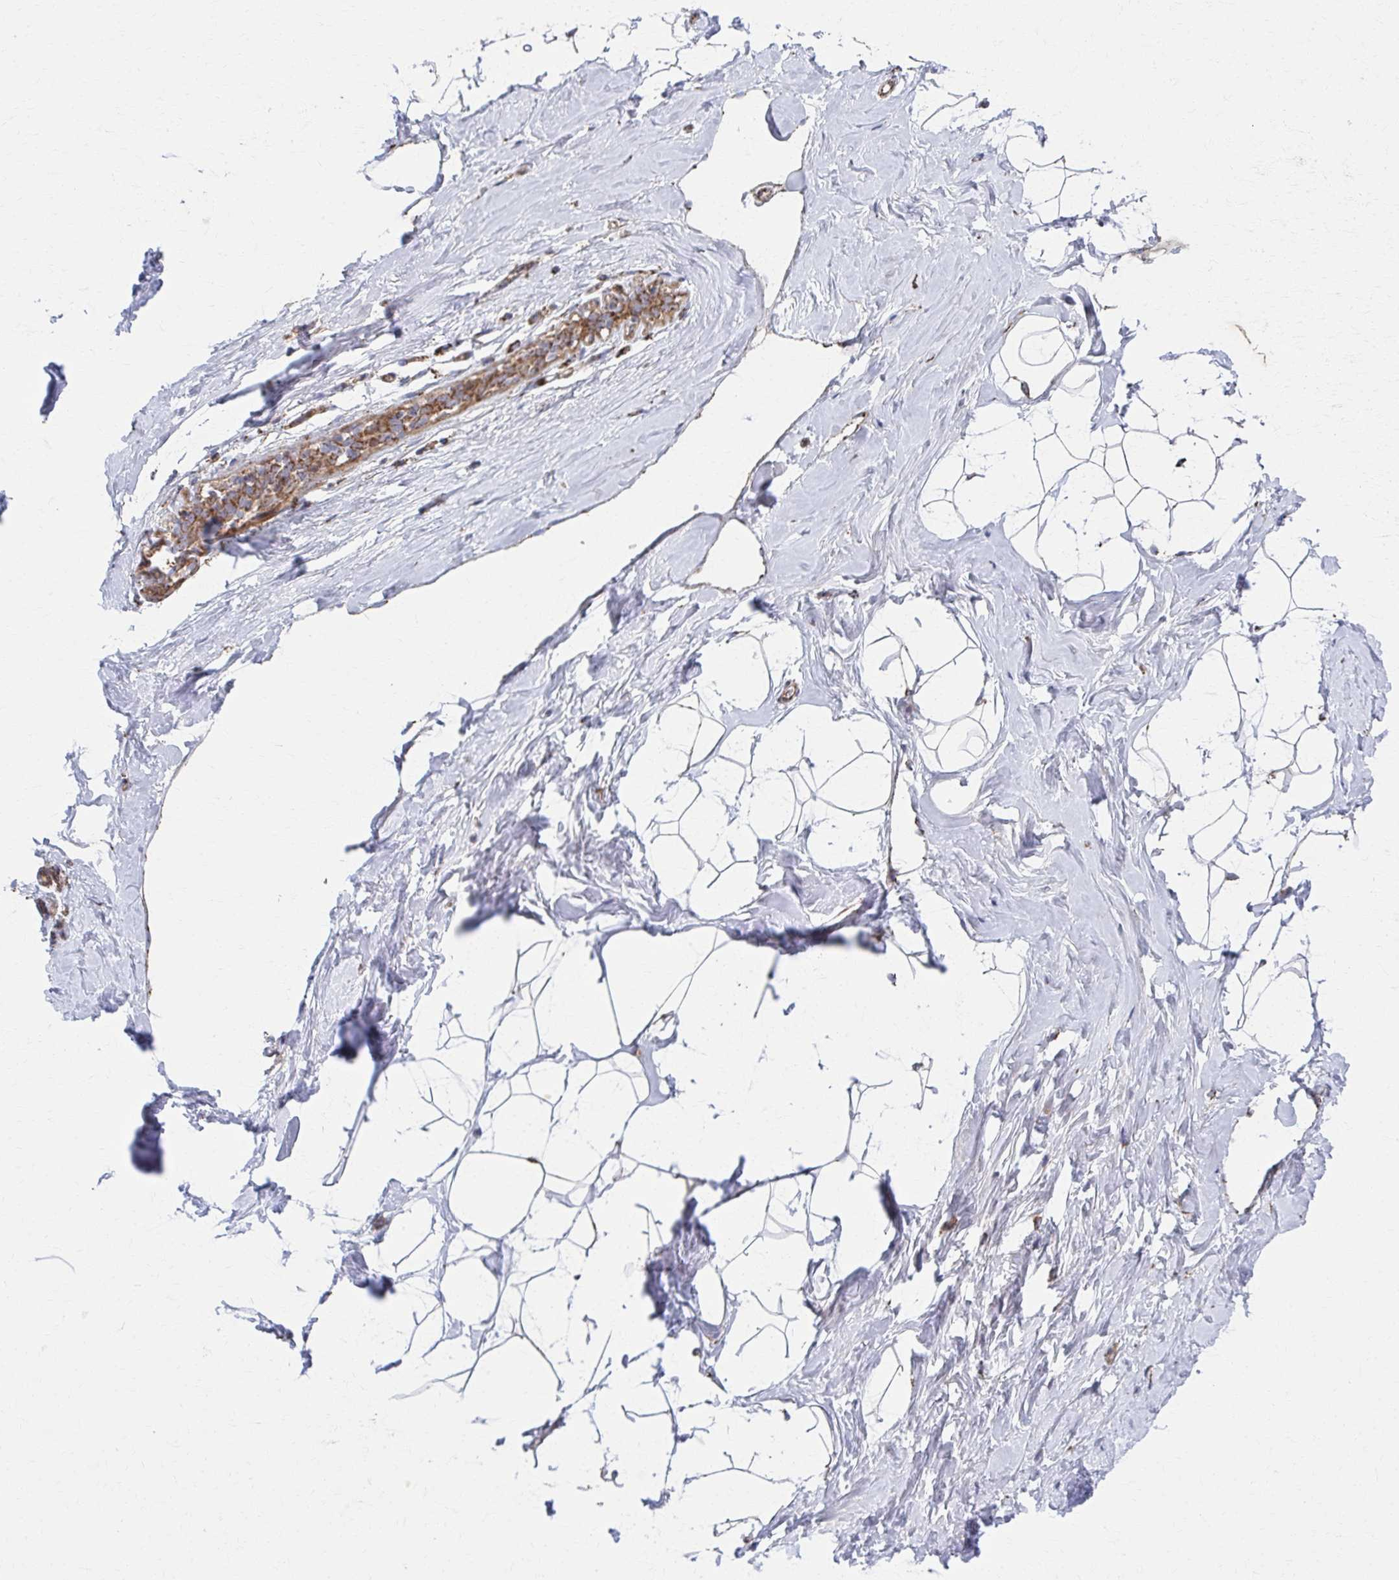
{"staining": {"intensity": "negative", "quantity": "none", "location": "none"}, "tissue": "breast", "cell_type": "Adipocytes", "image_type": "normal", "snomed": [{"axis": "morphology", "description": "Normal tissue, NOS"}, {"axis": "topography", "description": "Breast"}], "caption": "The micrograph shows no significant positivity in adipocytes of breast. (Stains: DAB (3,3'-diaminobenzidine) immunohistochemistry (IHC) with hematoxylin counter stain, Microscopy: brightfield microscopy at high magnification).", "gene": "SAT1", "patient": {"sex": "female", "age": 32}}